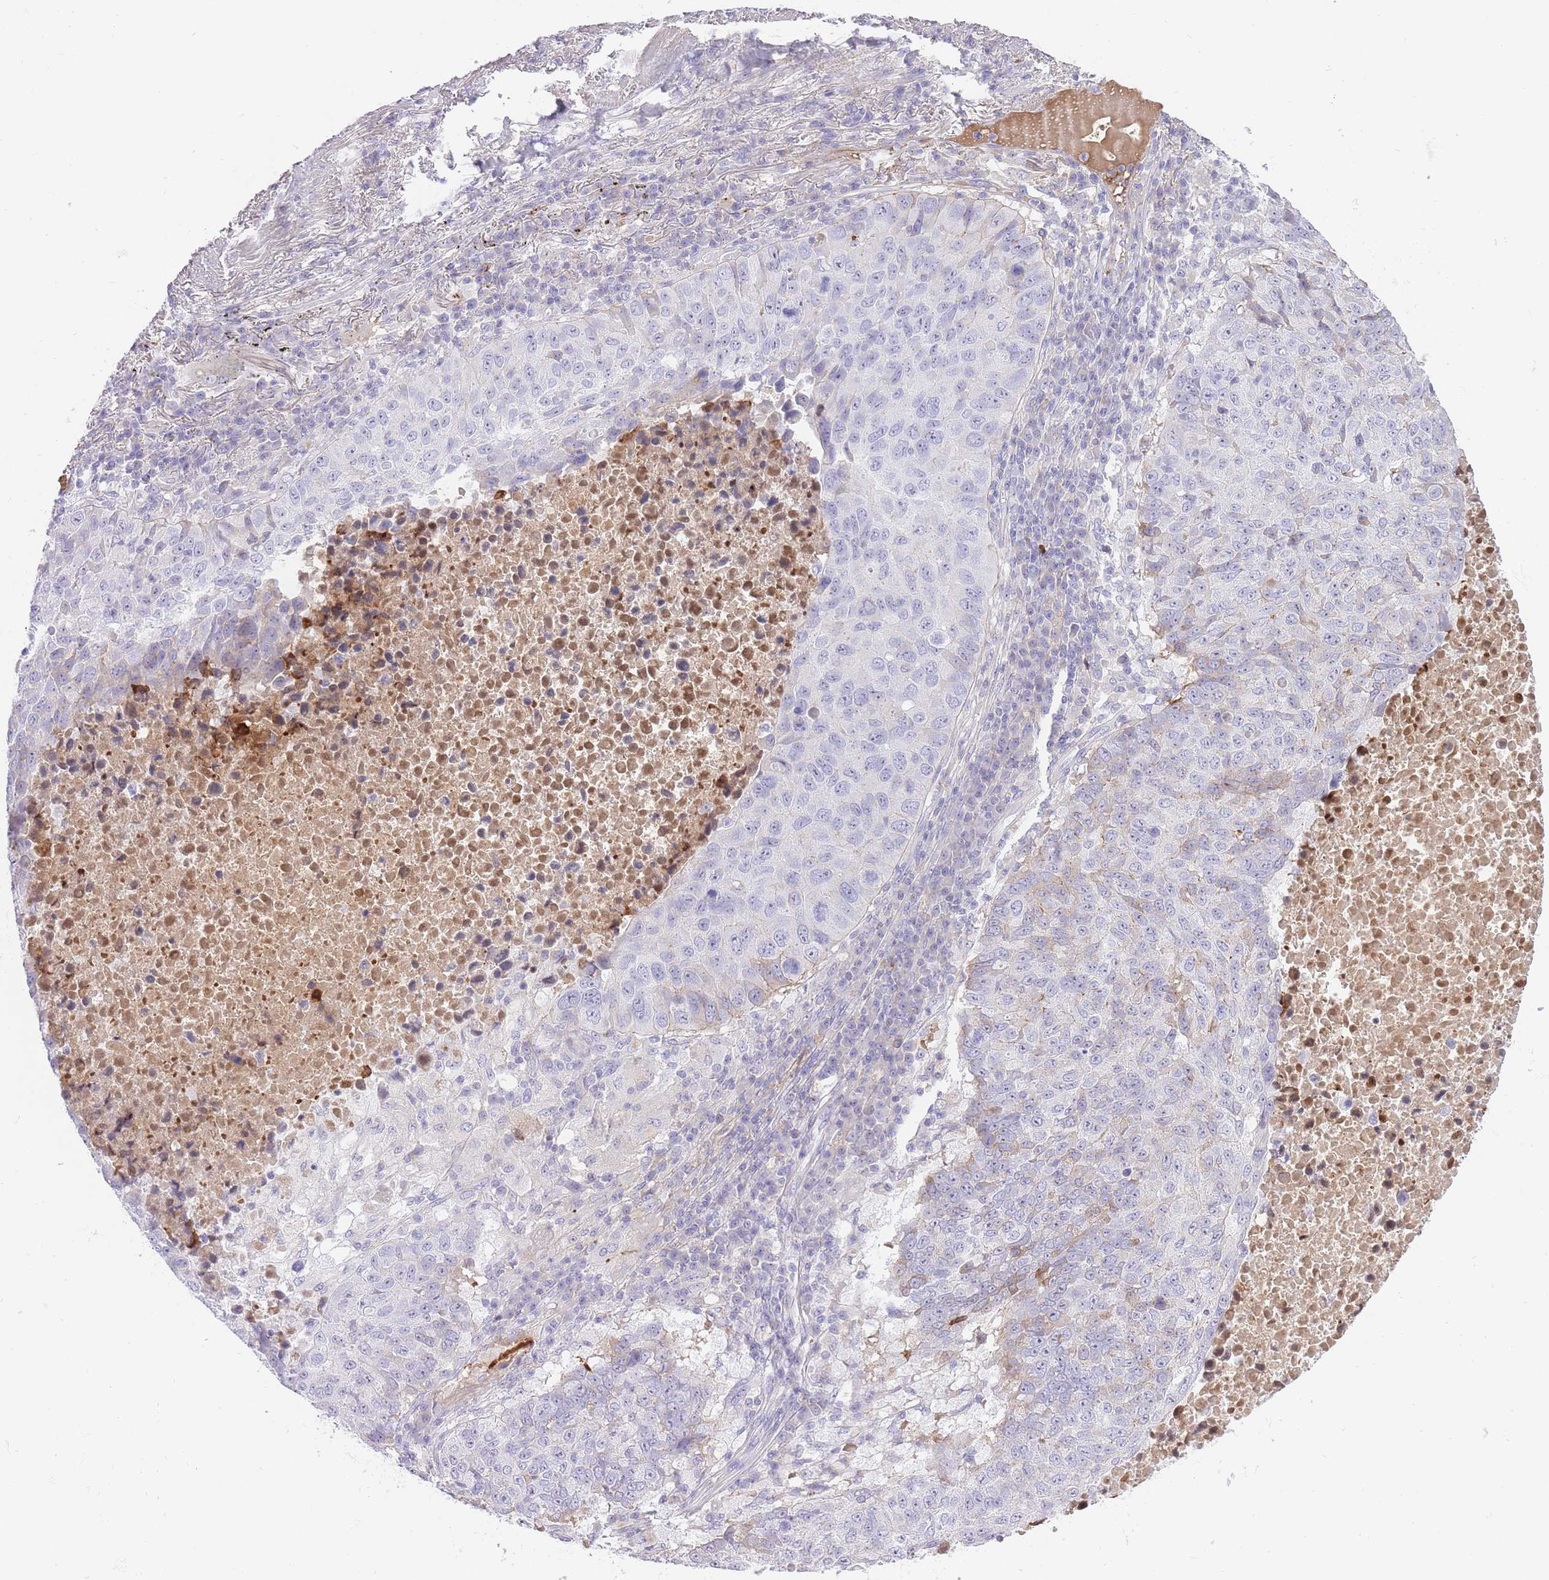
{"staining": {"intensity": "negative", "quantity": "none", "location": "none"}, "tissue": "lung cancer", "cell_type": "Tumor cells", "image_type": "cancer", "snomed": [{"axis": "morphology", "description": "Squamous cell carcinoma, NOS"}, {"axis": "topography", "description": "Lung"}], "caption": "Tumor cells show no significant positivity in lung cancer (squamous cell carcinoma).", "gene": "HRG", "patient": {"sex": "male", "age": 73}}